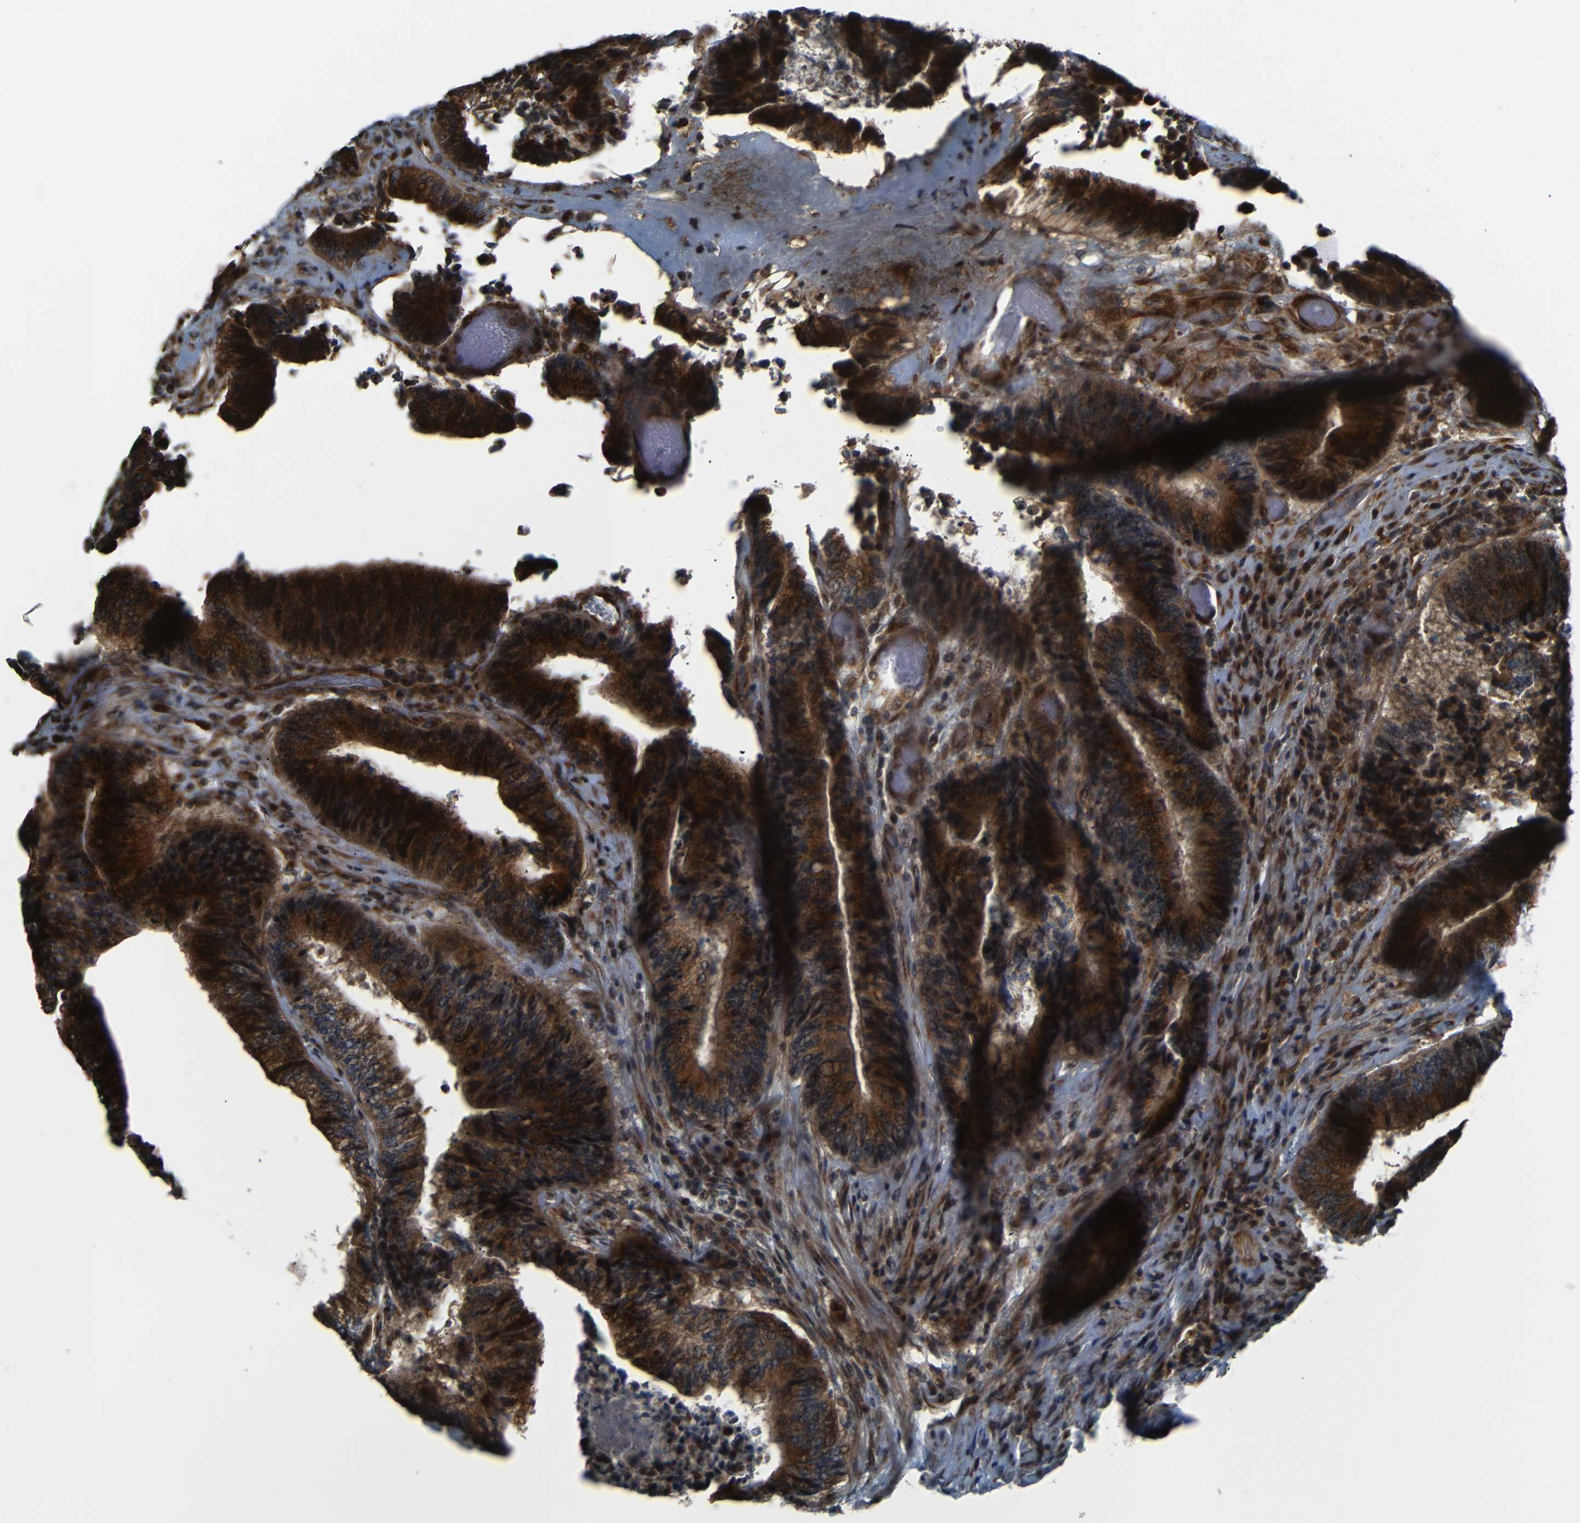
{"staining": {"intensity": "strong", "quantity": ">75%", "location": "cytoplasmic/membranous,nuclear"}, "tissue": "colorectal cancer", "cell_type": "Tumor cells", "image_type": "cancer", "snomed": [{"axis": "morphology", "description": "Adenocarcinoma, NOS"}, {"axis": "topography", "description": "Rectum"}], "caption": "Colorectal adenocarcinoma stained with a protein marker shows strong staining in tumor cells.", "gene": "AKAP9", "patient": {"sex": "male", "age": 72}}